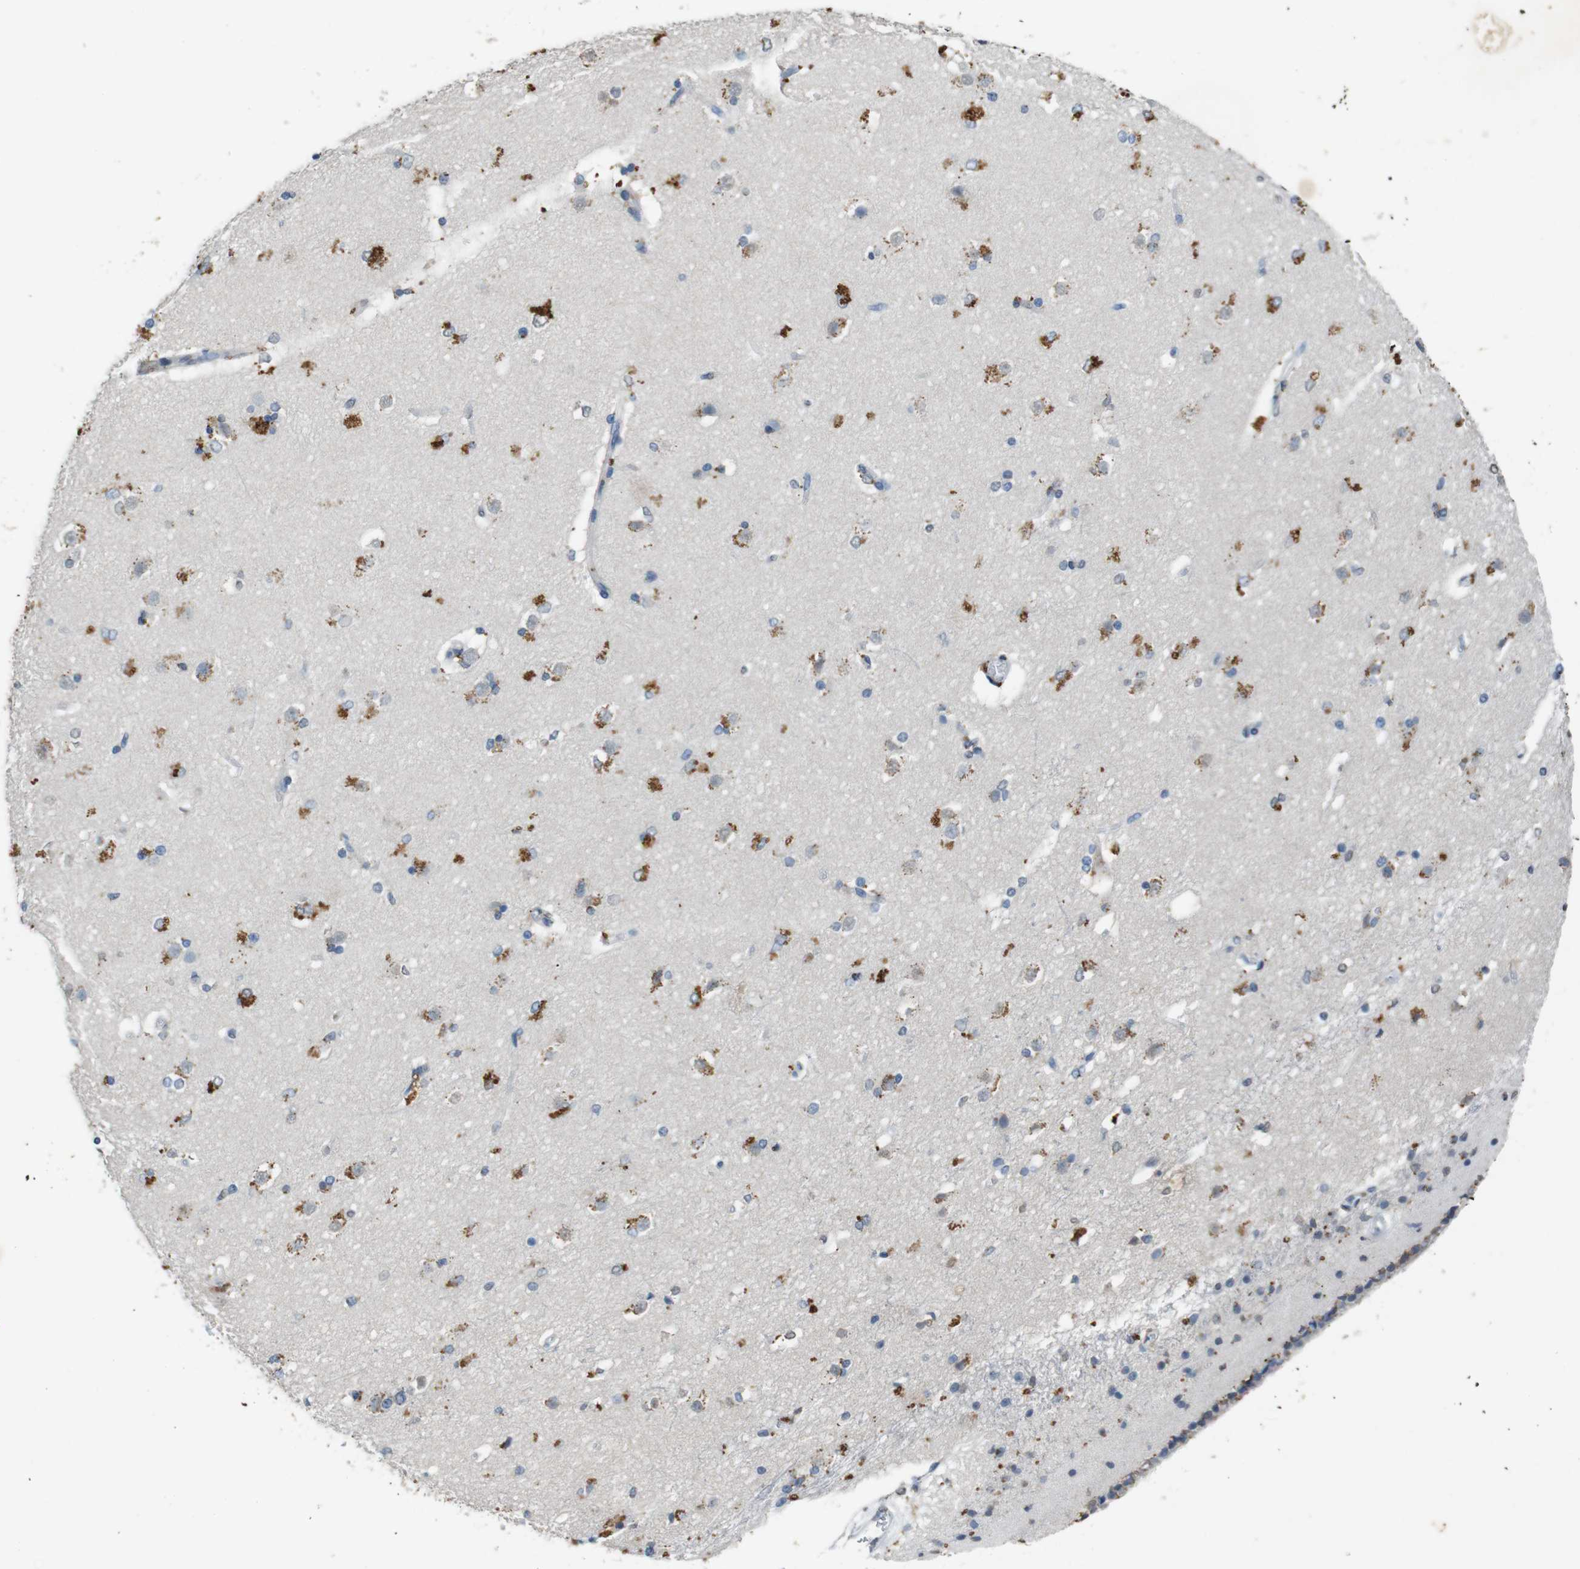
{"staining": {"intensity": "weak", "quantity": "<25%", "location": "cytoplasmic/membranous"}, "tissue": "caudate", "cell_type": "Glial cells", "image_type": "normal", "snomed": [{"axis": "morphology", "description": "Normal tissue, NOS"}, {"axis": "topography", "description": "Lateral ventricle wall"}], "caption": "Immunohistochemistry (IHC) micrograph of unremarkable caudate: caudate stained with DAB (3,3'-diaminobenzidine) displays no significant protein staining in glial cells. (Brightfield microscopy of DAB (3,3'-diaminobenzidine) IHC at high magnification).", "gene": "STBD1", "patient": {"sex": "female", "age": 19}}